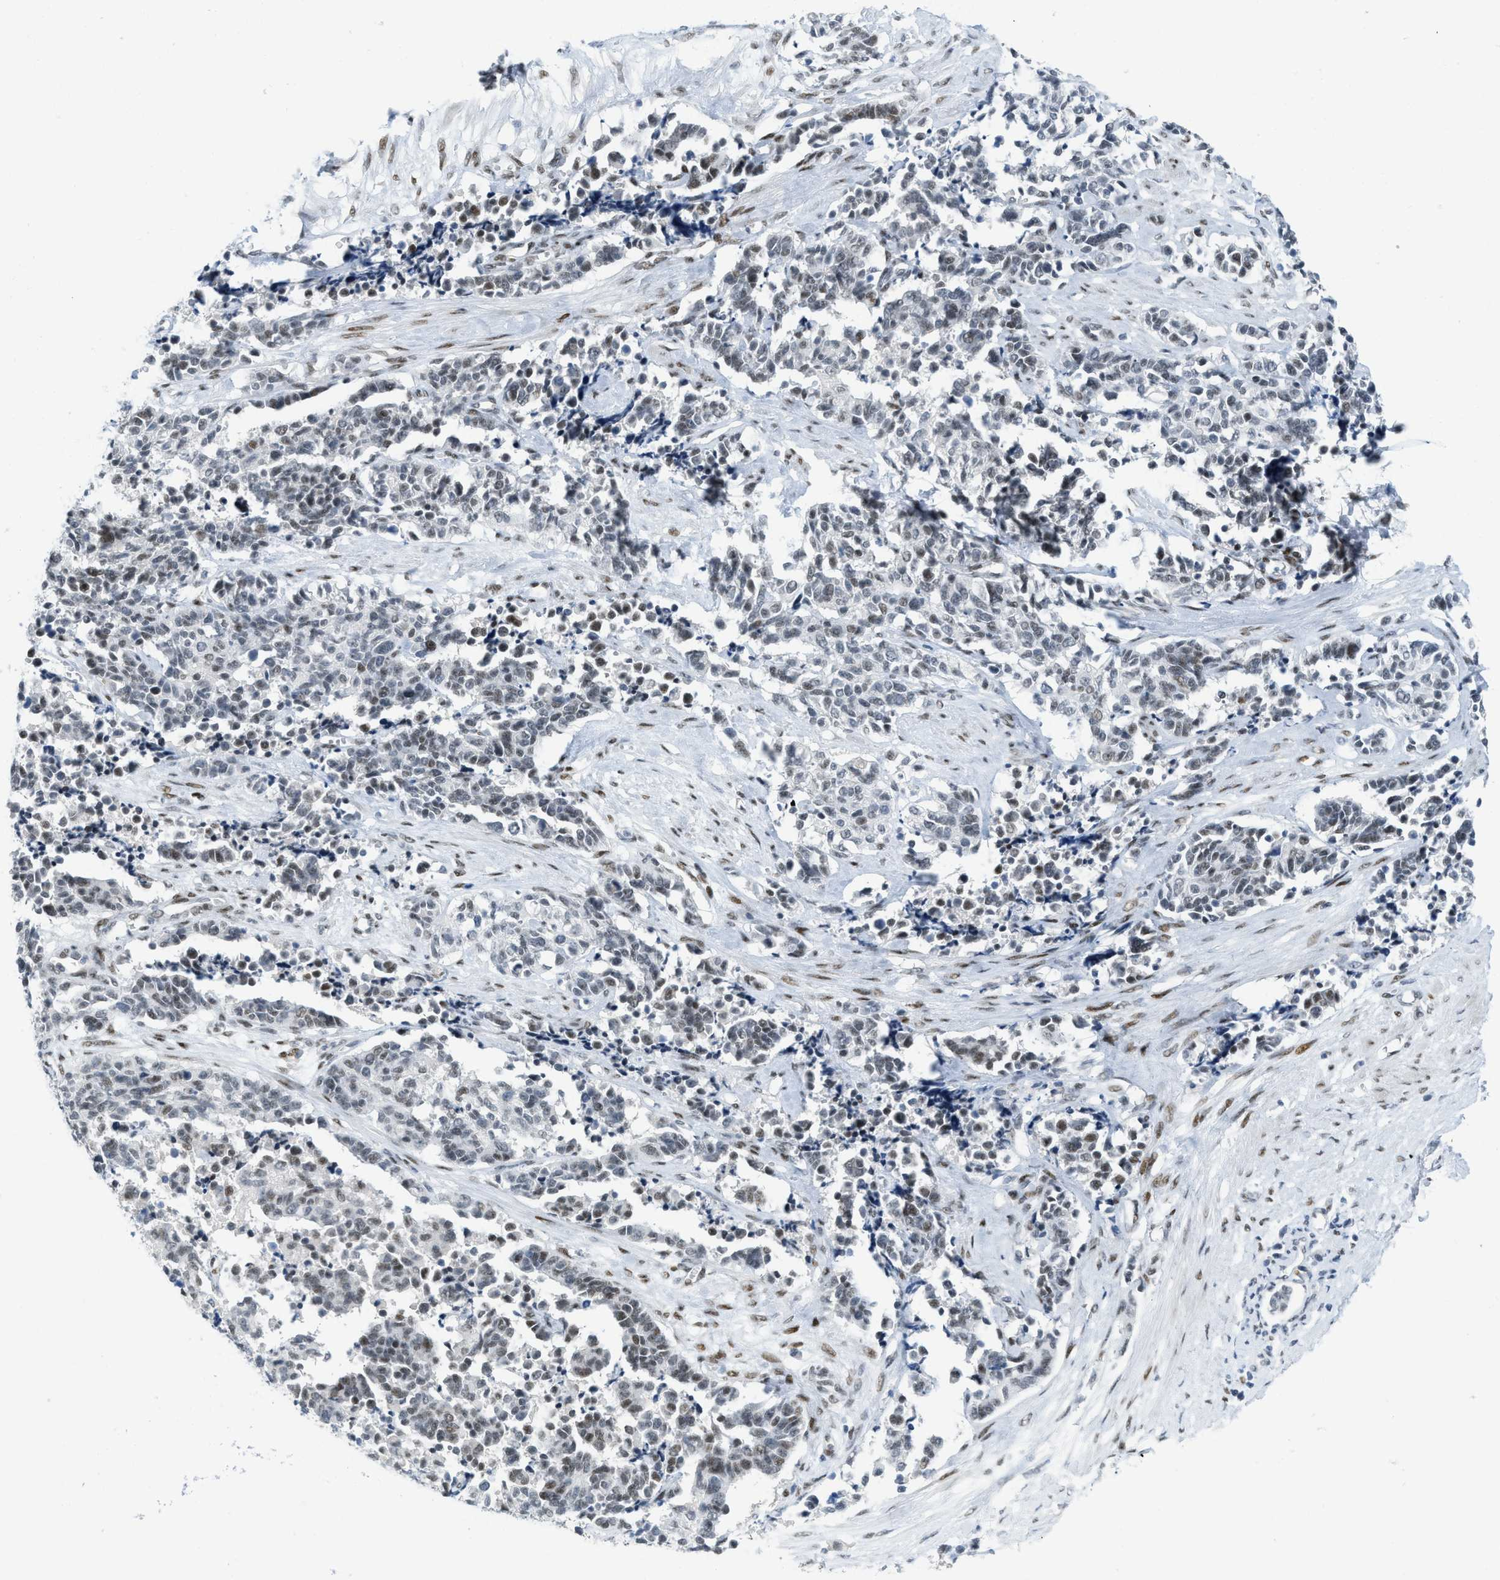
{"staining": {"intensity": "moderate", "quantity": "25%-75%", "location": "nuclear"}, "tissue": "cervical cancer", "cell_type": "Tumor cells", "image_type": "cancer", "snomed": [{"axis": "morphology", "description": "Squamous cell carcinoma, NOS"}, {"axis": "topography", "description": "Cervix"}], "caption": "Tumor cells show moderate nuclear expression in about 25%-75% of cells in cervical squamous cell carcinoma.", "gene": "PBX1", "patient": {"sex": "female", "age": 35}}